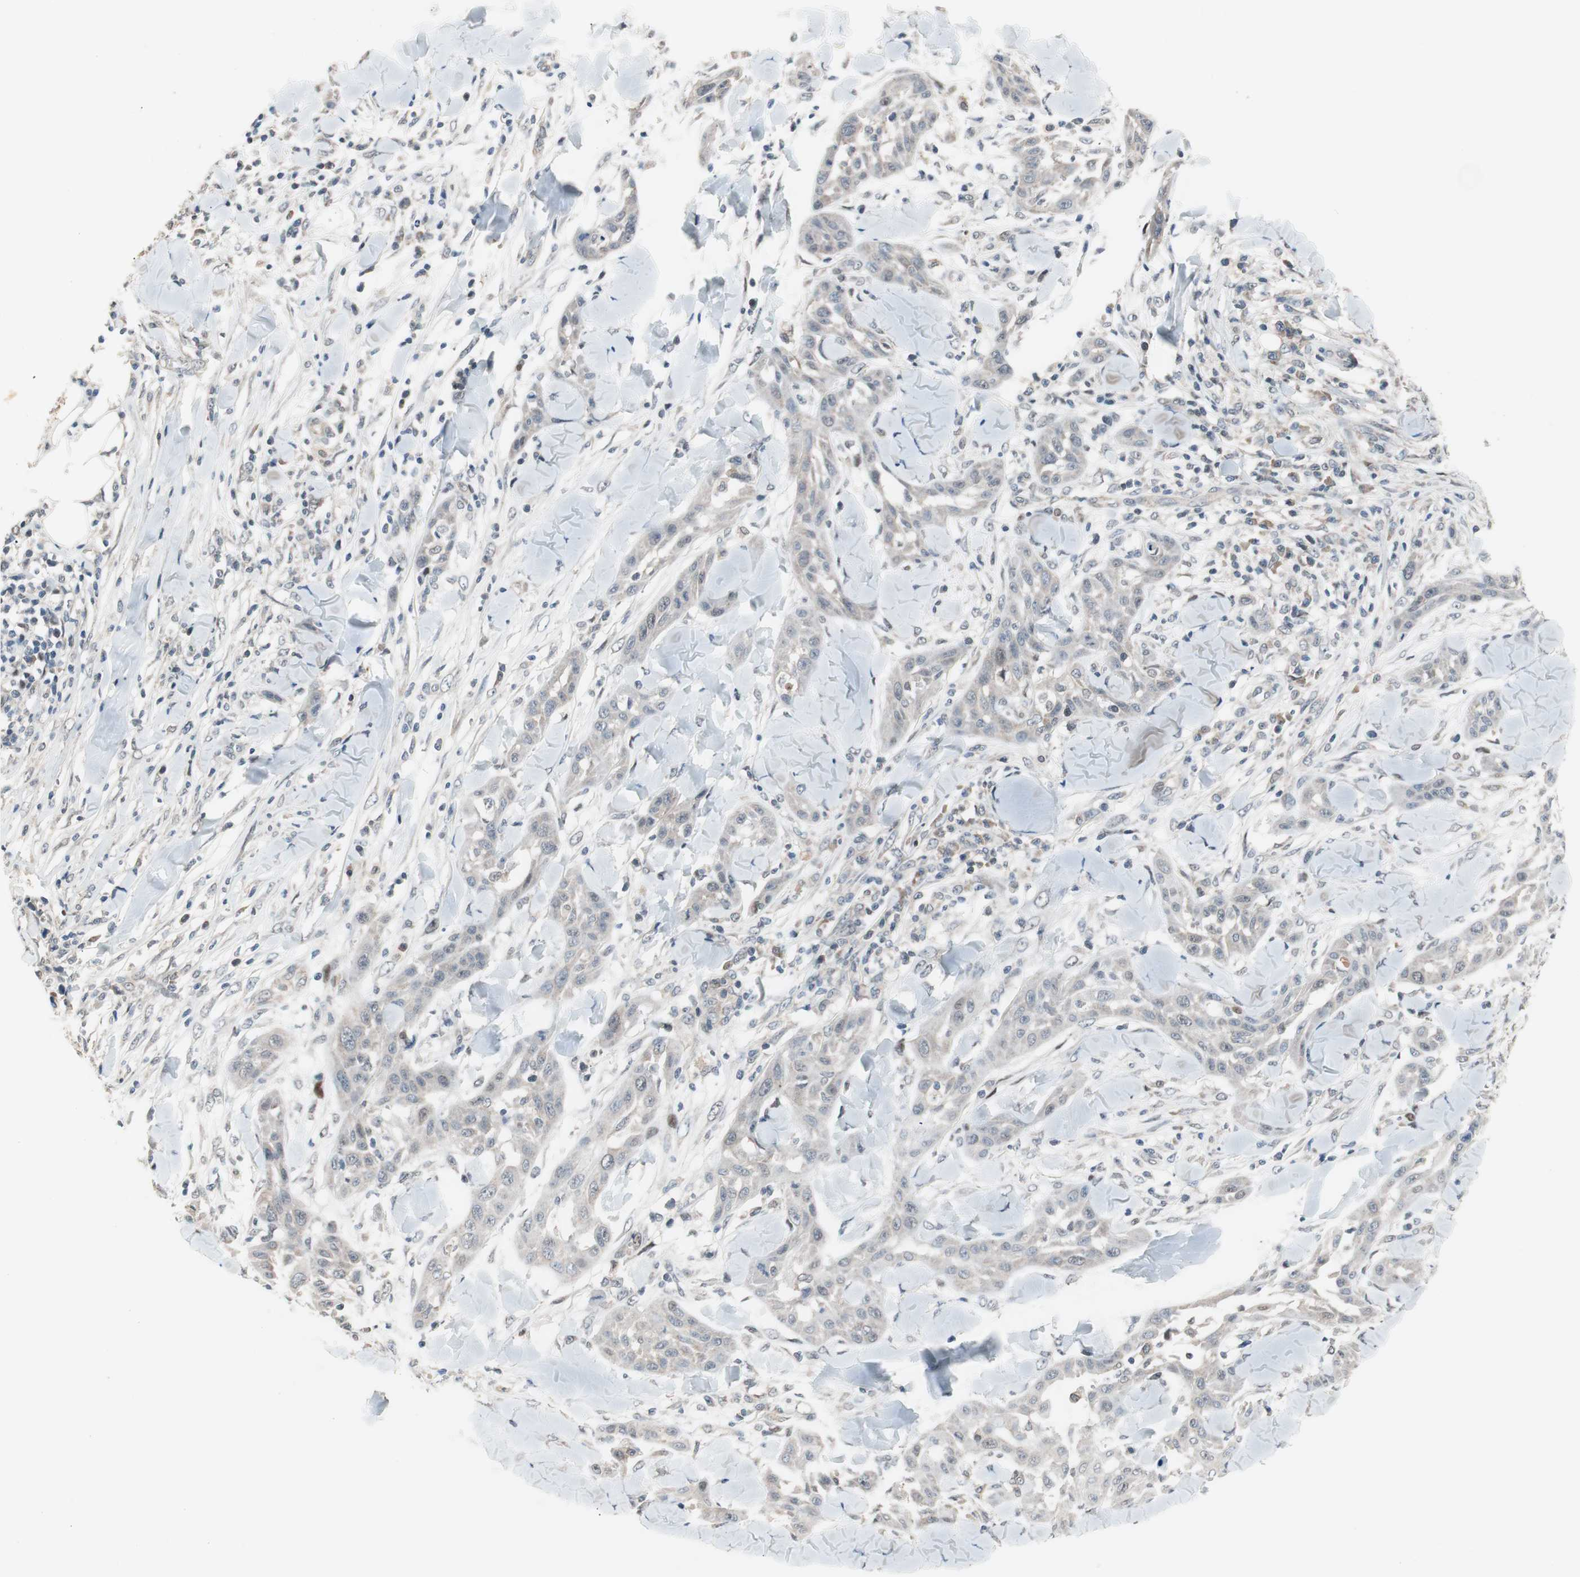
{"staining": {"intensity": "negative", "quantity": "none", "location": "none"}, "tissue": "skin cancer", "cell_type": "Tumor cells", "image_type": "cancer", "snomed": [{"axis": "morphology", "description": "Squamous cell carcinoma, NOS"}, {"axis": "topography", "description": "Skin"}], "caption": "High magnification brightfield microscopy of skin cancer stained with DAB (3,3'-diaminobenzidine) (brown) and counterstained with hematoxylin (blue): tumor cells show no significant positivity.", "gene": "POLH", "patient": {"sex": "male", "age": 24}}